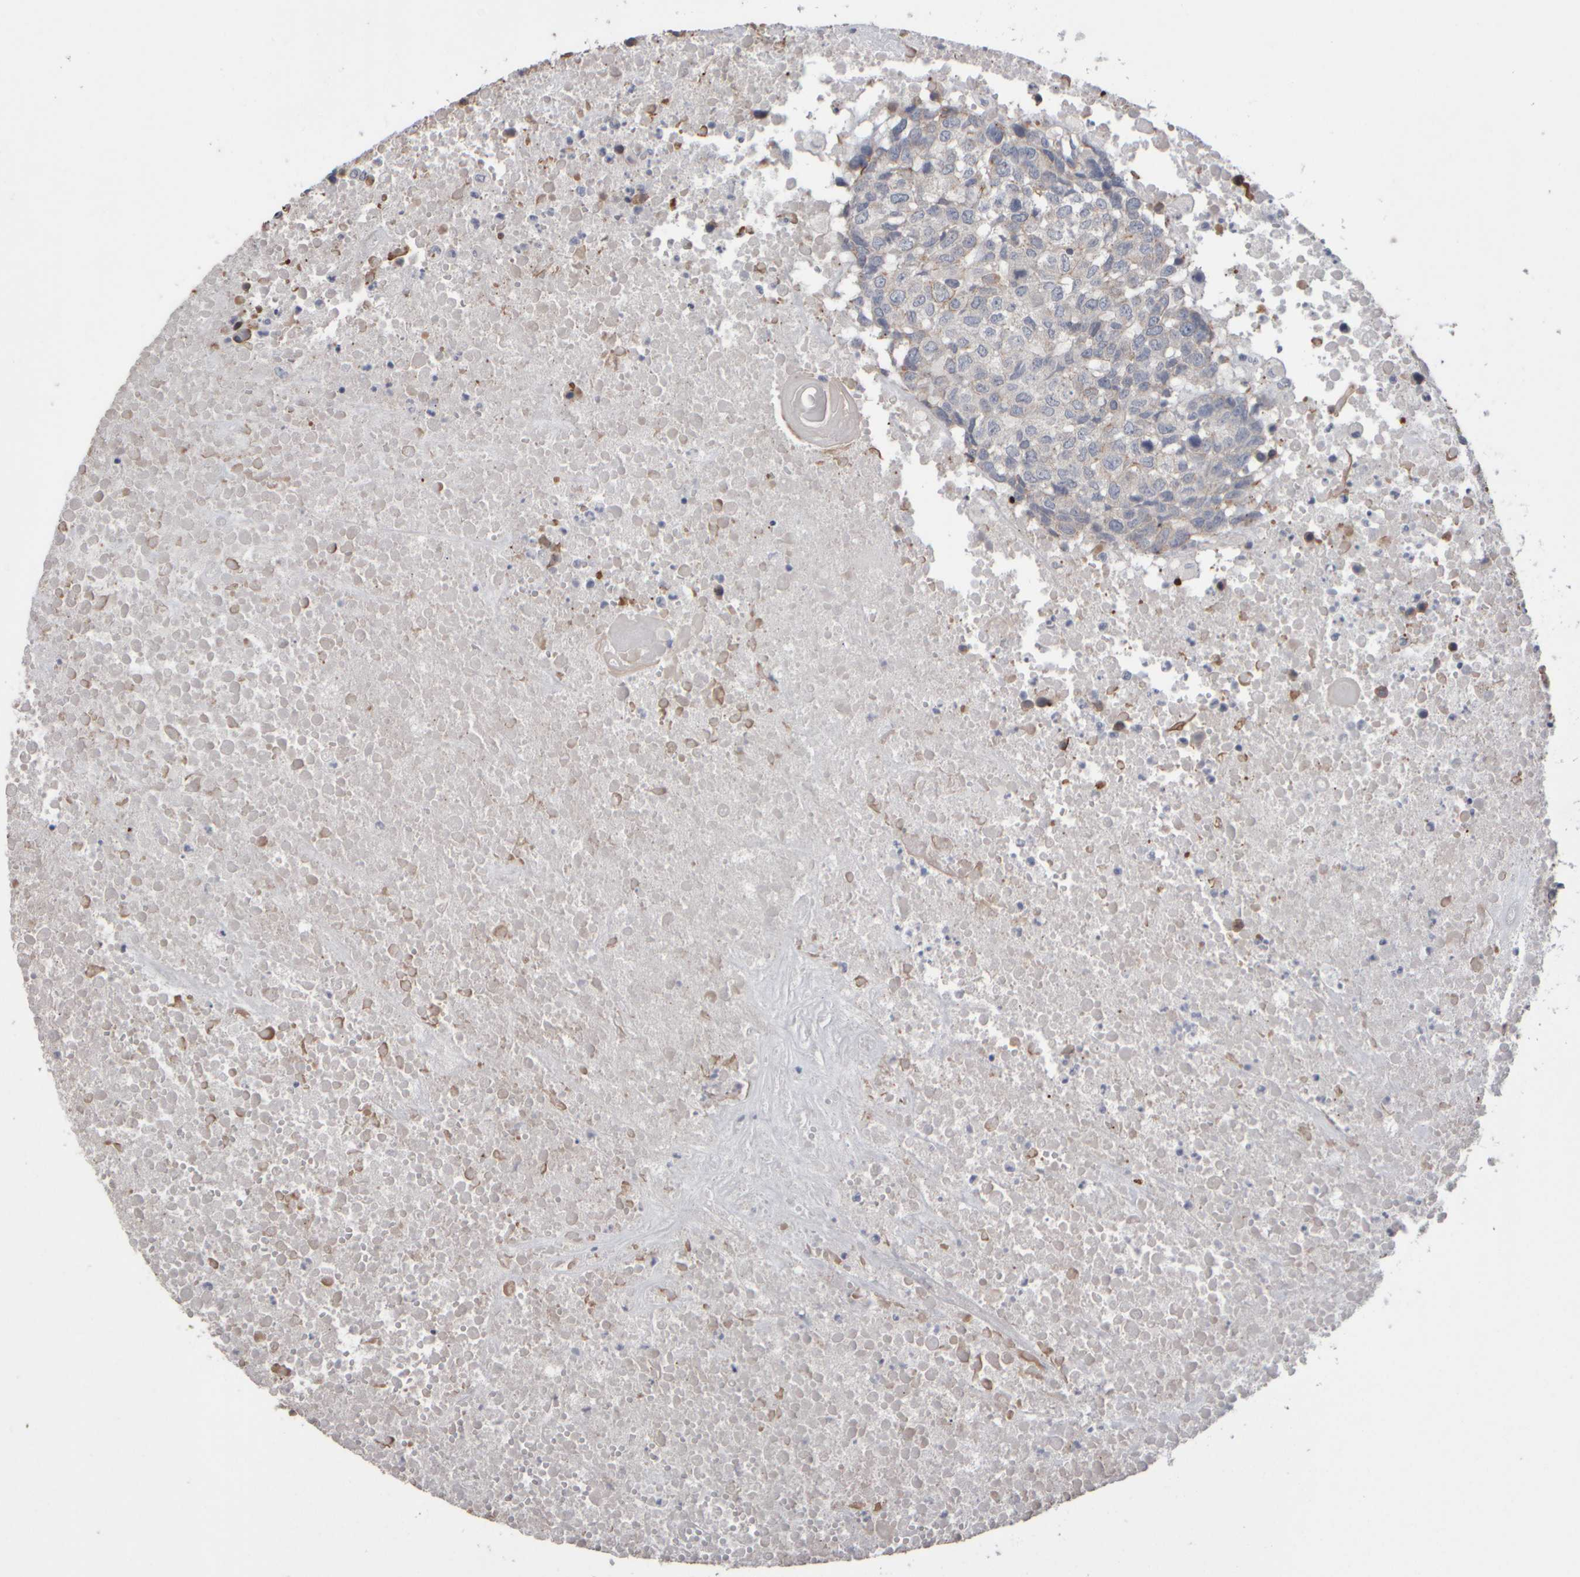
{"staining": {"intensity": "weak", "quantity": "25%-75%", "location": "cytoplasmic/membranous"}, "tissue": "head and neck cancer", "cell_type": "Tumor cells", "image_type": "cancer", "snomed": [{"axis": "morphology", "description": "Squamous cell carcinoma, NOS"}, {"axis": "topography", "description": "Head-Neck"}], "caption": "Head and neck cancer stained with immunohistochemistry exhibits weak cytoplasmic/membranous staining in approximately 25%-75% of tumor cells.", "gene": "EPHX2", "patient": {"sex": "male", "age": 66}}